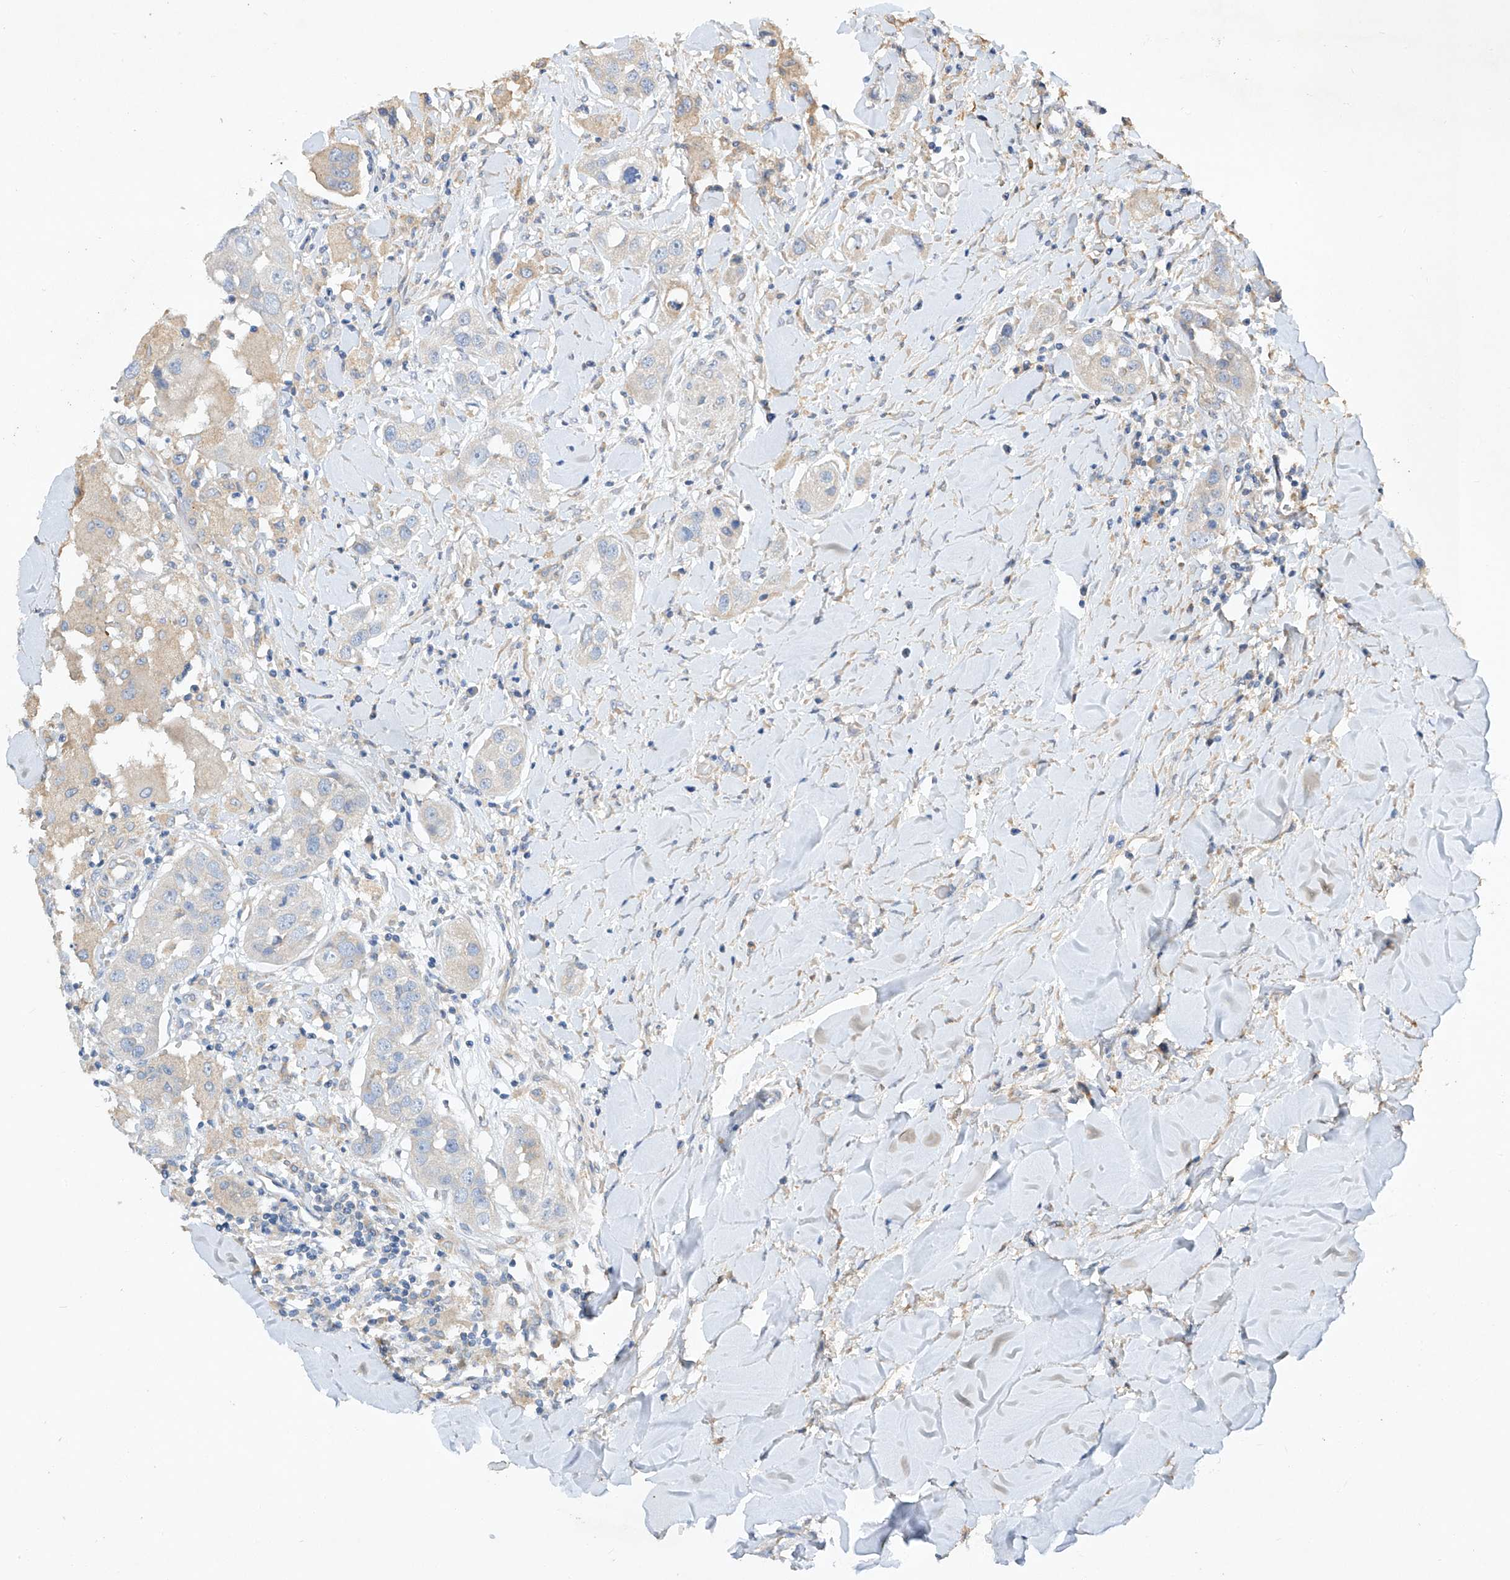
{"staining": {"intensity": "negative", "quantity": "none", "location": "none"}, "tissue": "head and neck cancer", "cell_type": "Tumor cells", "image_type": "cancer", "snomed": [{"axis": "morphology", "description": "Normal tissue, NOS"}, {"axis": "morphology", "description": "Squamous cell carcinoma, NOS"}, {"axis": "topography", "description": "Skeletal muscle"}, {"axis": "topography", "description": "Head-Neck"}], "caption": "A high-resolution histopathology image shows immunohistochemistry (IHC) staining of head and neck cancer, which reveals no significant expression in tumor cells.", "gene": "AMD1", "patient": {"sex": "male", "age": 51}}